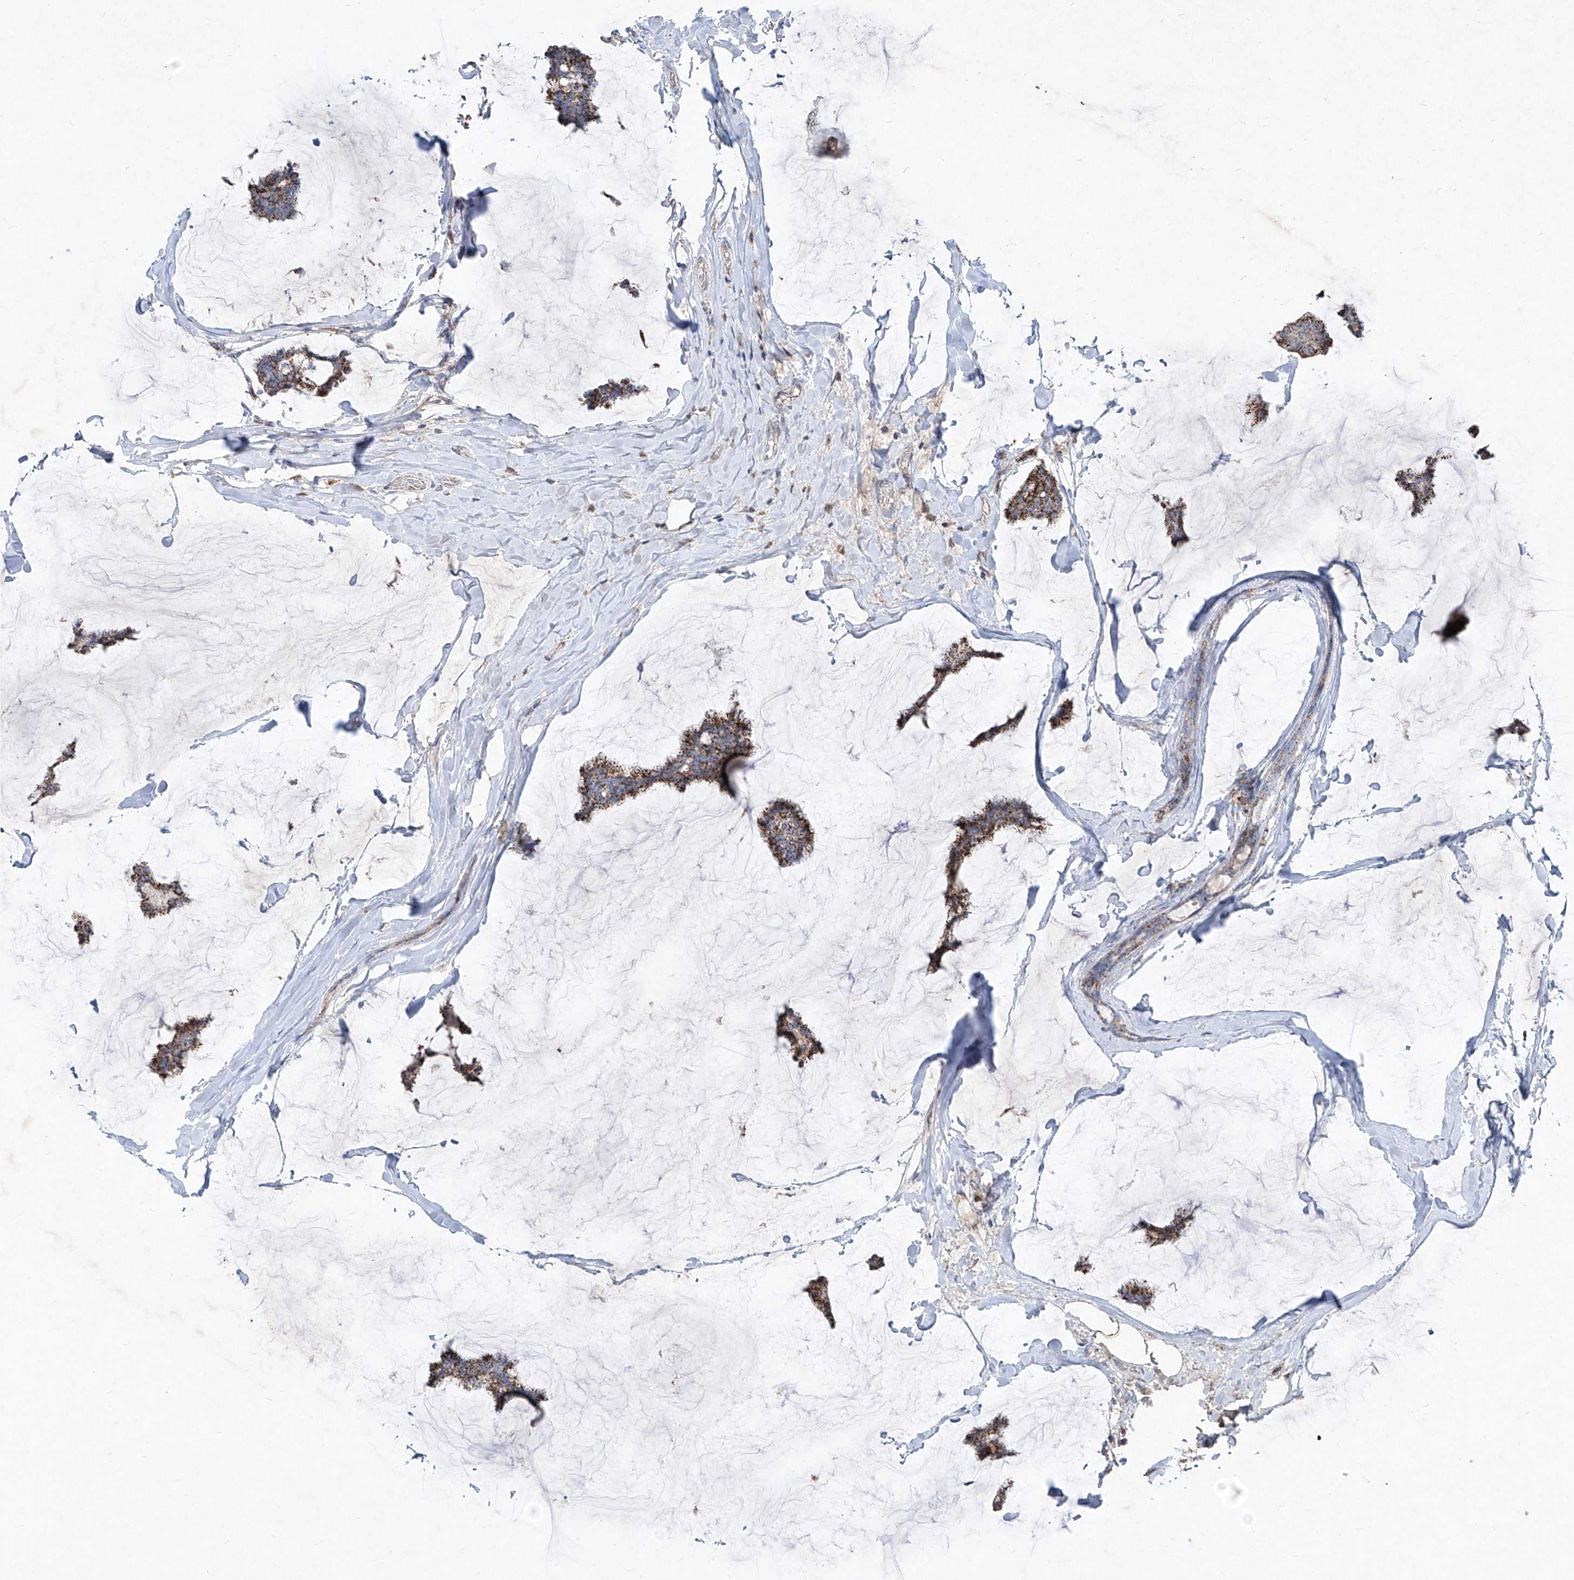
{"staining": {"intensity": "strong", "quantity": ">75%", "location": "cytoplasmic/membranous"}, "tissue": "breast cancer", "cell_type": "Tumor cells", "image_type": "cancer", "snomed": [{"axis": "morphology", "description": "Duct carcinoma"}, {"axis": "topography", "description": "Breast"}], "caption": "IHC of breast cancer displays high levels of strong cytoplasmic/membranous staining in about >75% of tumor cells.", "gene": "ABCD3", "patient": {"sex": "female", "age": 93}}